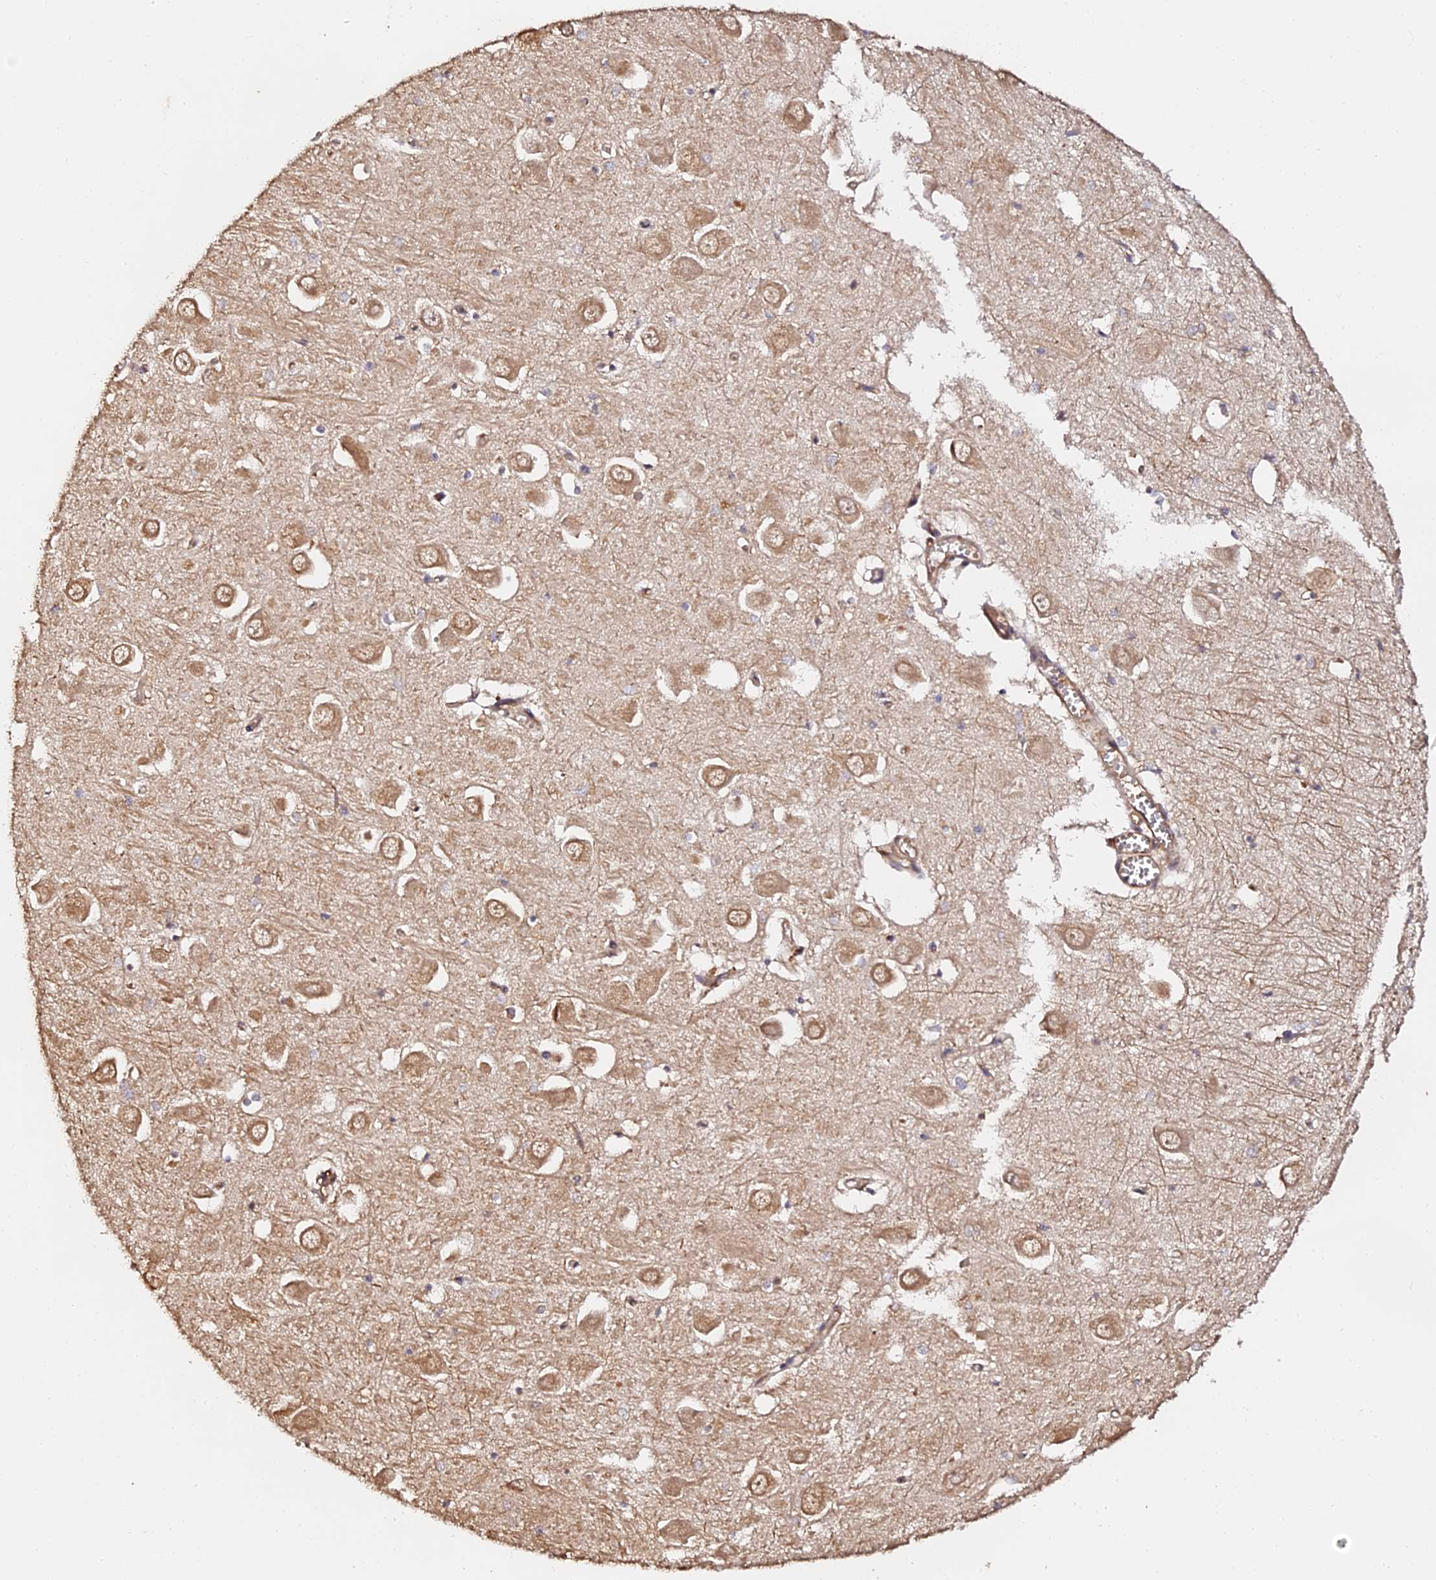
{"staining": {"intensity": "weak", "quantity": "<25%", "location": "cytoplasmic/membranous"}, "tissue": "hippocampus", "cell_type": "Glial cells", "image_type": "normal", "snomed": [{"axis": "morphology", "description": "Normal tissue, NOS"}, {"axis": "topography", "description": "Hippocampus"}], "caption": "Glial cells show no significant positivity in normal hippocampus. (DAB (3,3'-diaminobenzidine) IHC, high magnification).", "gene": "TDO2", "patient": {"sex": "male", "age": 70}}